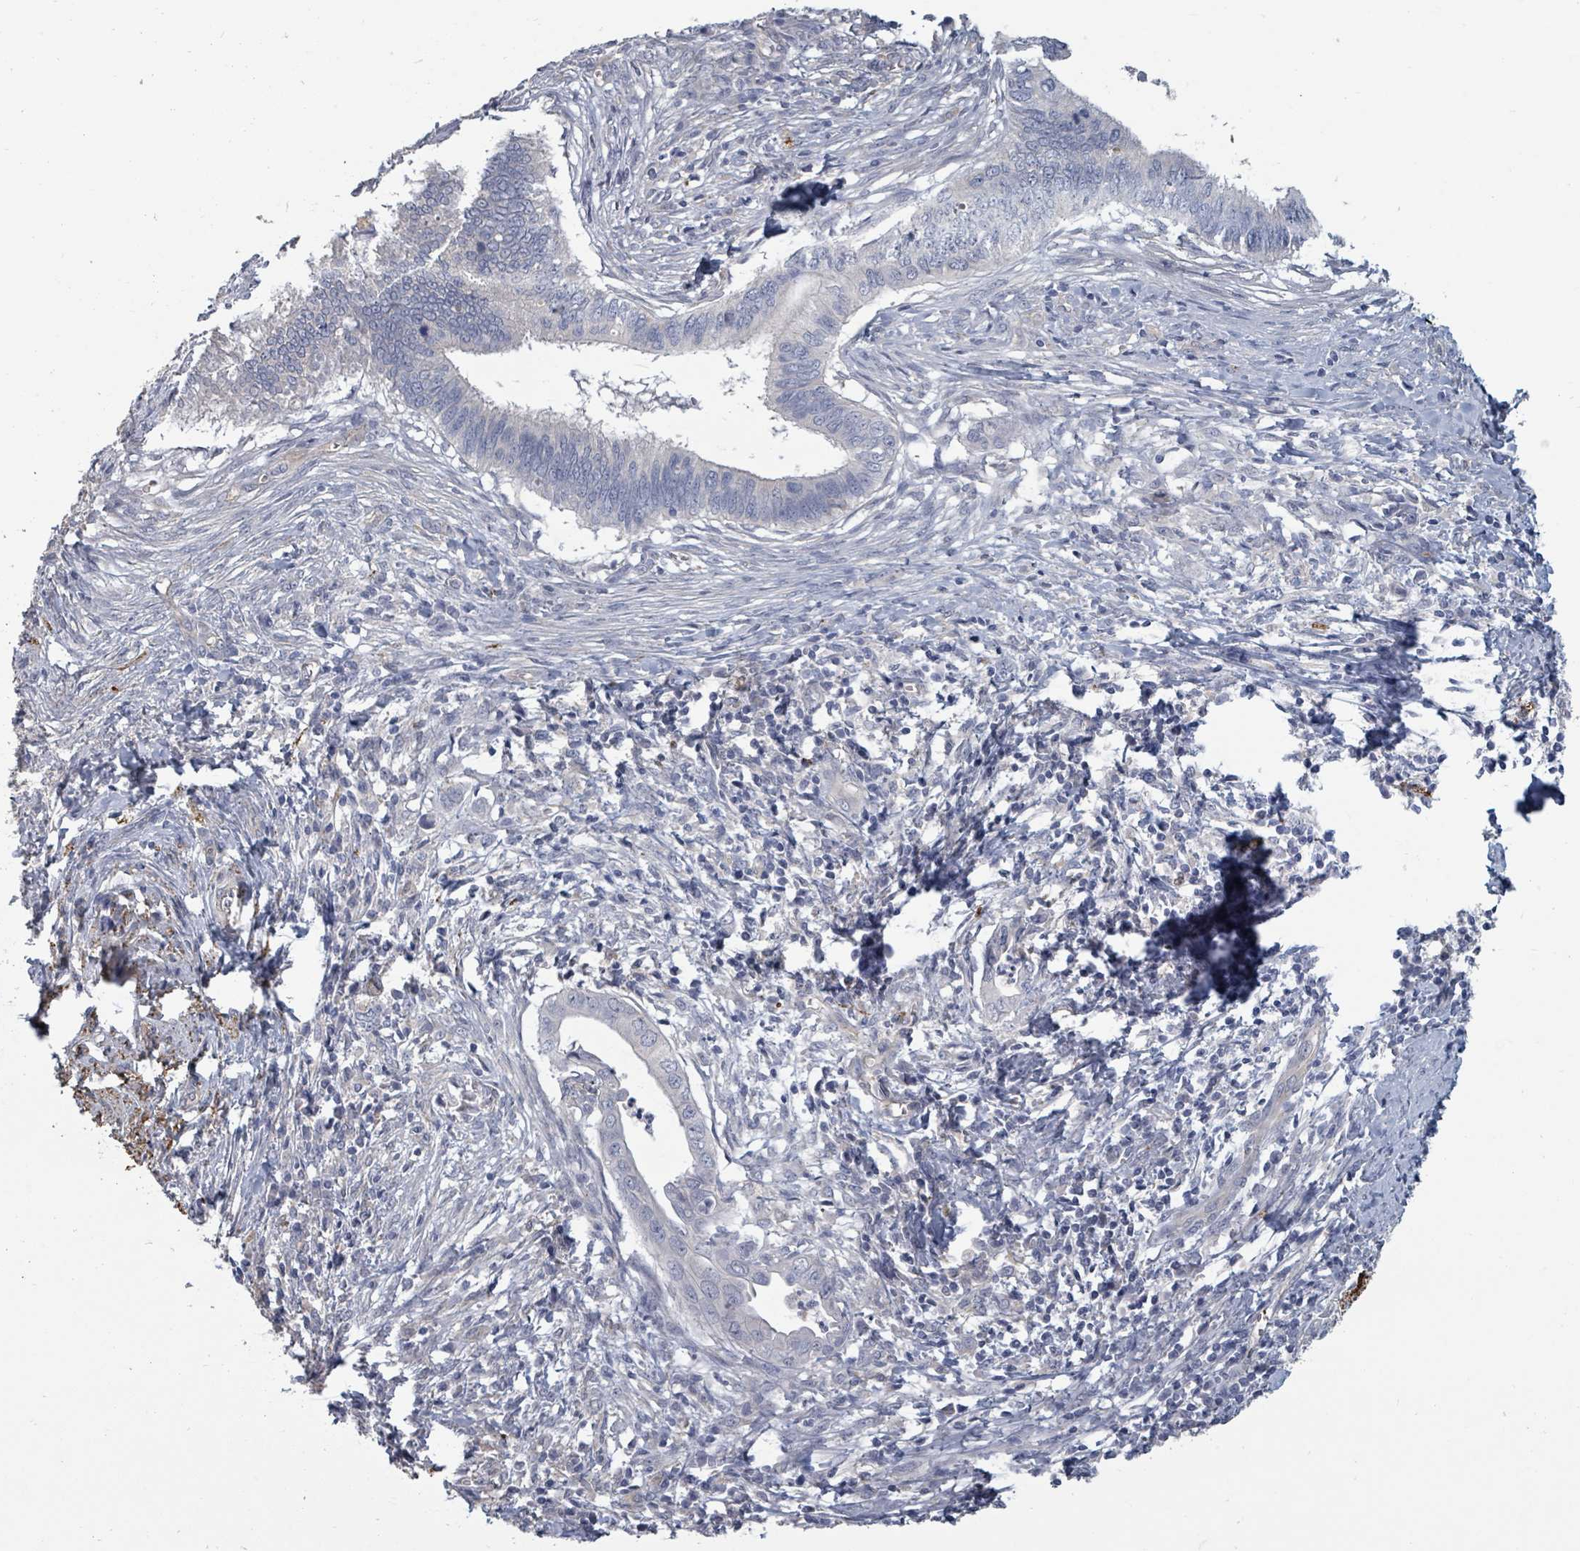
{"staining": {"intensity": "negative", "quantity": "none", "location": "none"}, "tissue": "cervical cancer", "cell_type": "Tumor cells", "image_type": "cancer", "snomed": [{"axis": "morphology", "description": "Adenocarcinoma, NOS"}, {"axis": "topography", "description": "Cervix"}], "caption": "Tumor cells are negative for brown protein staining in cervical cancer.", "gene": "PLAUR", "patient": {"sex": "female", "age": 42}}